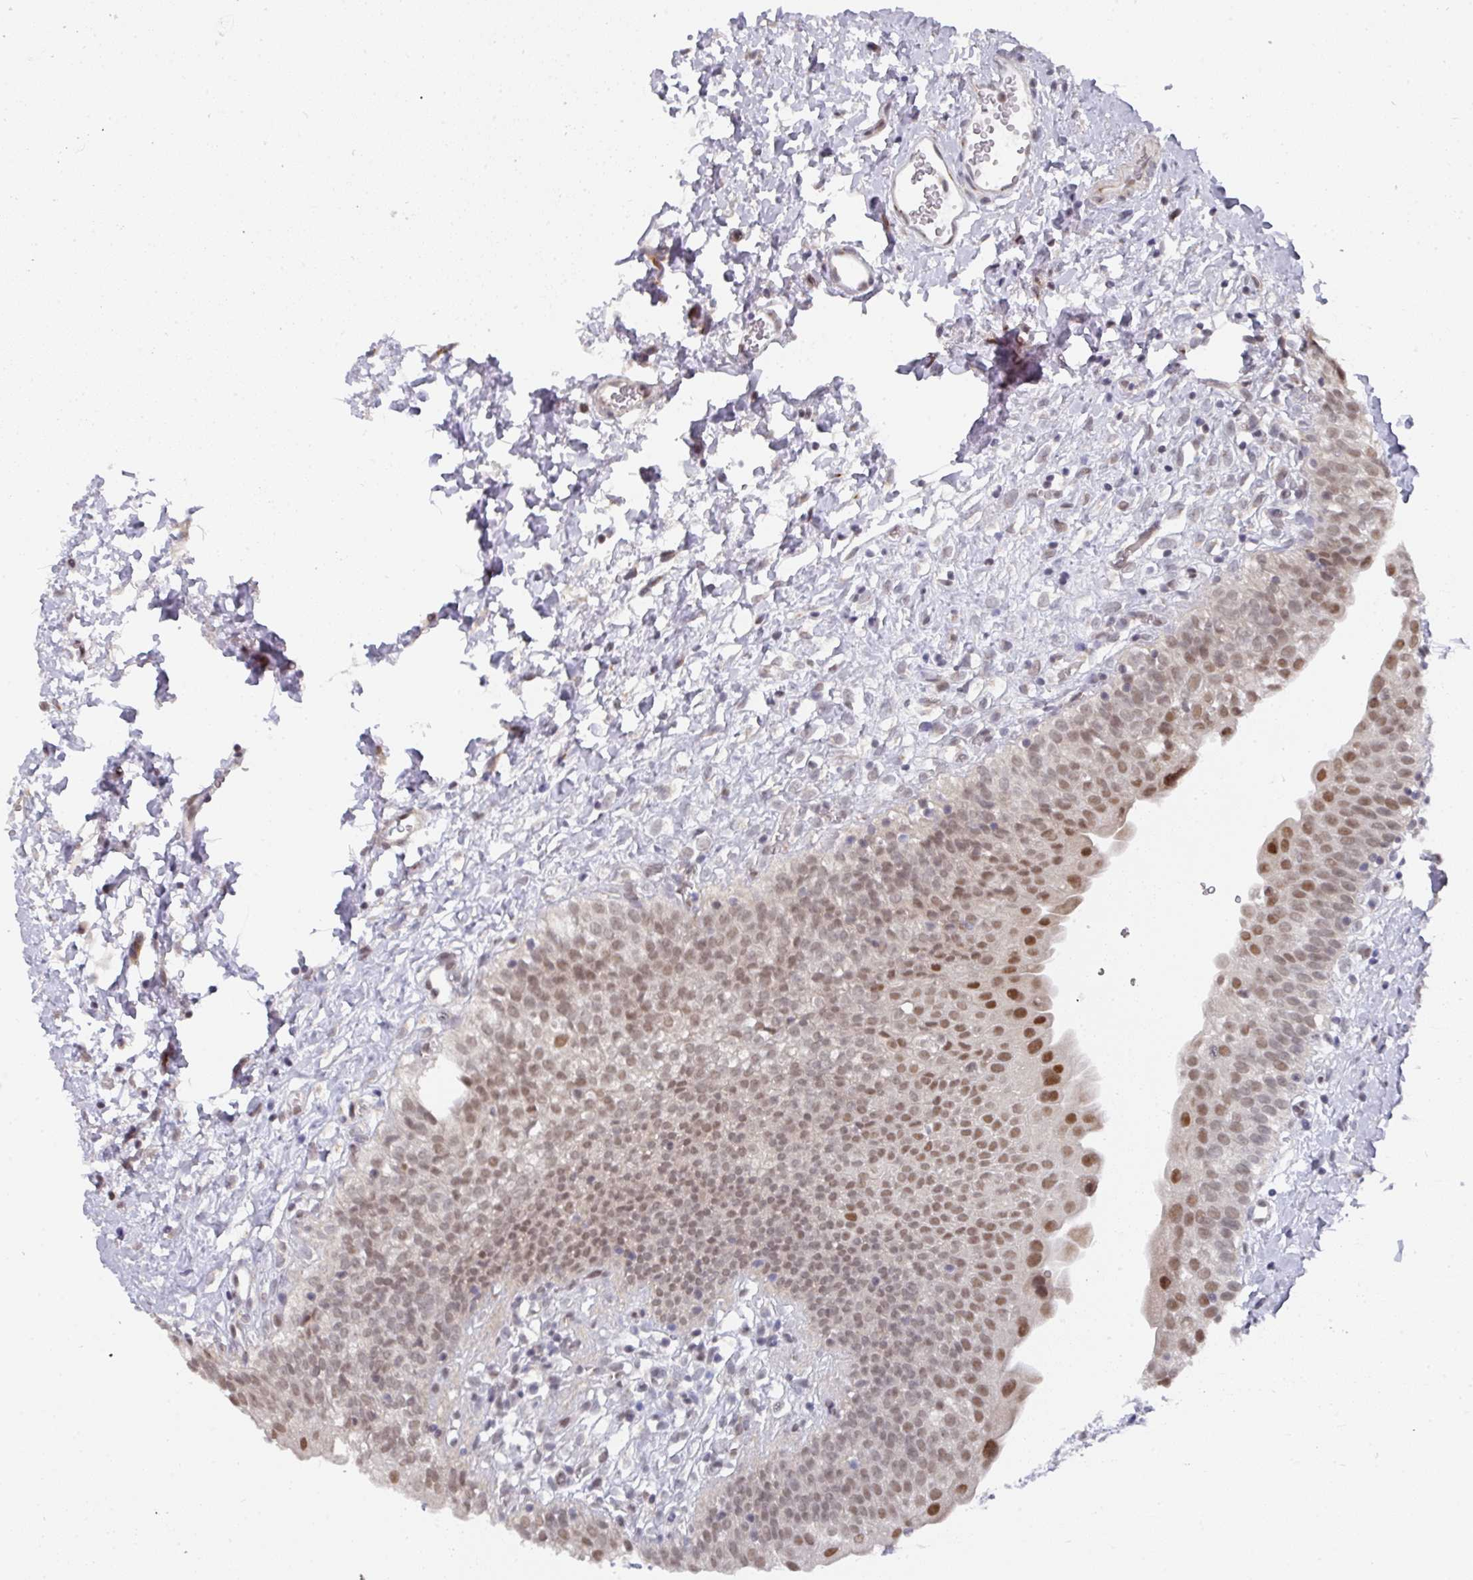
{"staining": {"intensity": "moderate", "quantity": ">75%", "location": "nuclear"}, "tissue": "urinary bladder", "cell_type": "Urothelial cells", "image_type": "normal", "snomed": [{"axis": "morphology", "description": "Normal tissue, NOS"}, {"axis": "topography", "description": "Urinary bladder"}], "caption": "About >75% of urothelial cells in unremarkable human urinary bladder display moderate nuclear protein expression as visualized by brown immunohistochemical staining.", "gene": "C18orf25", "patient": {"sex": "male", "age": 51}}